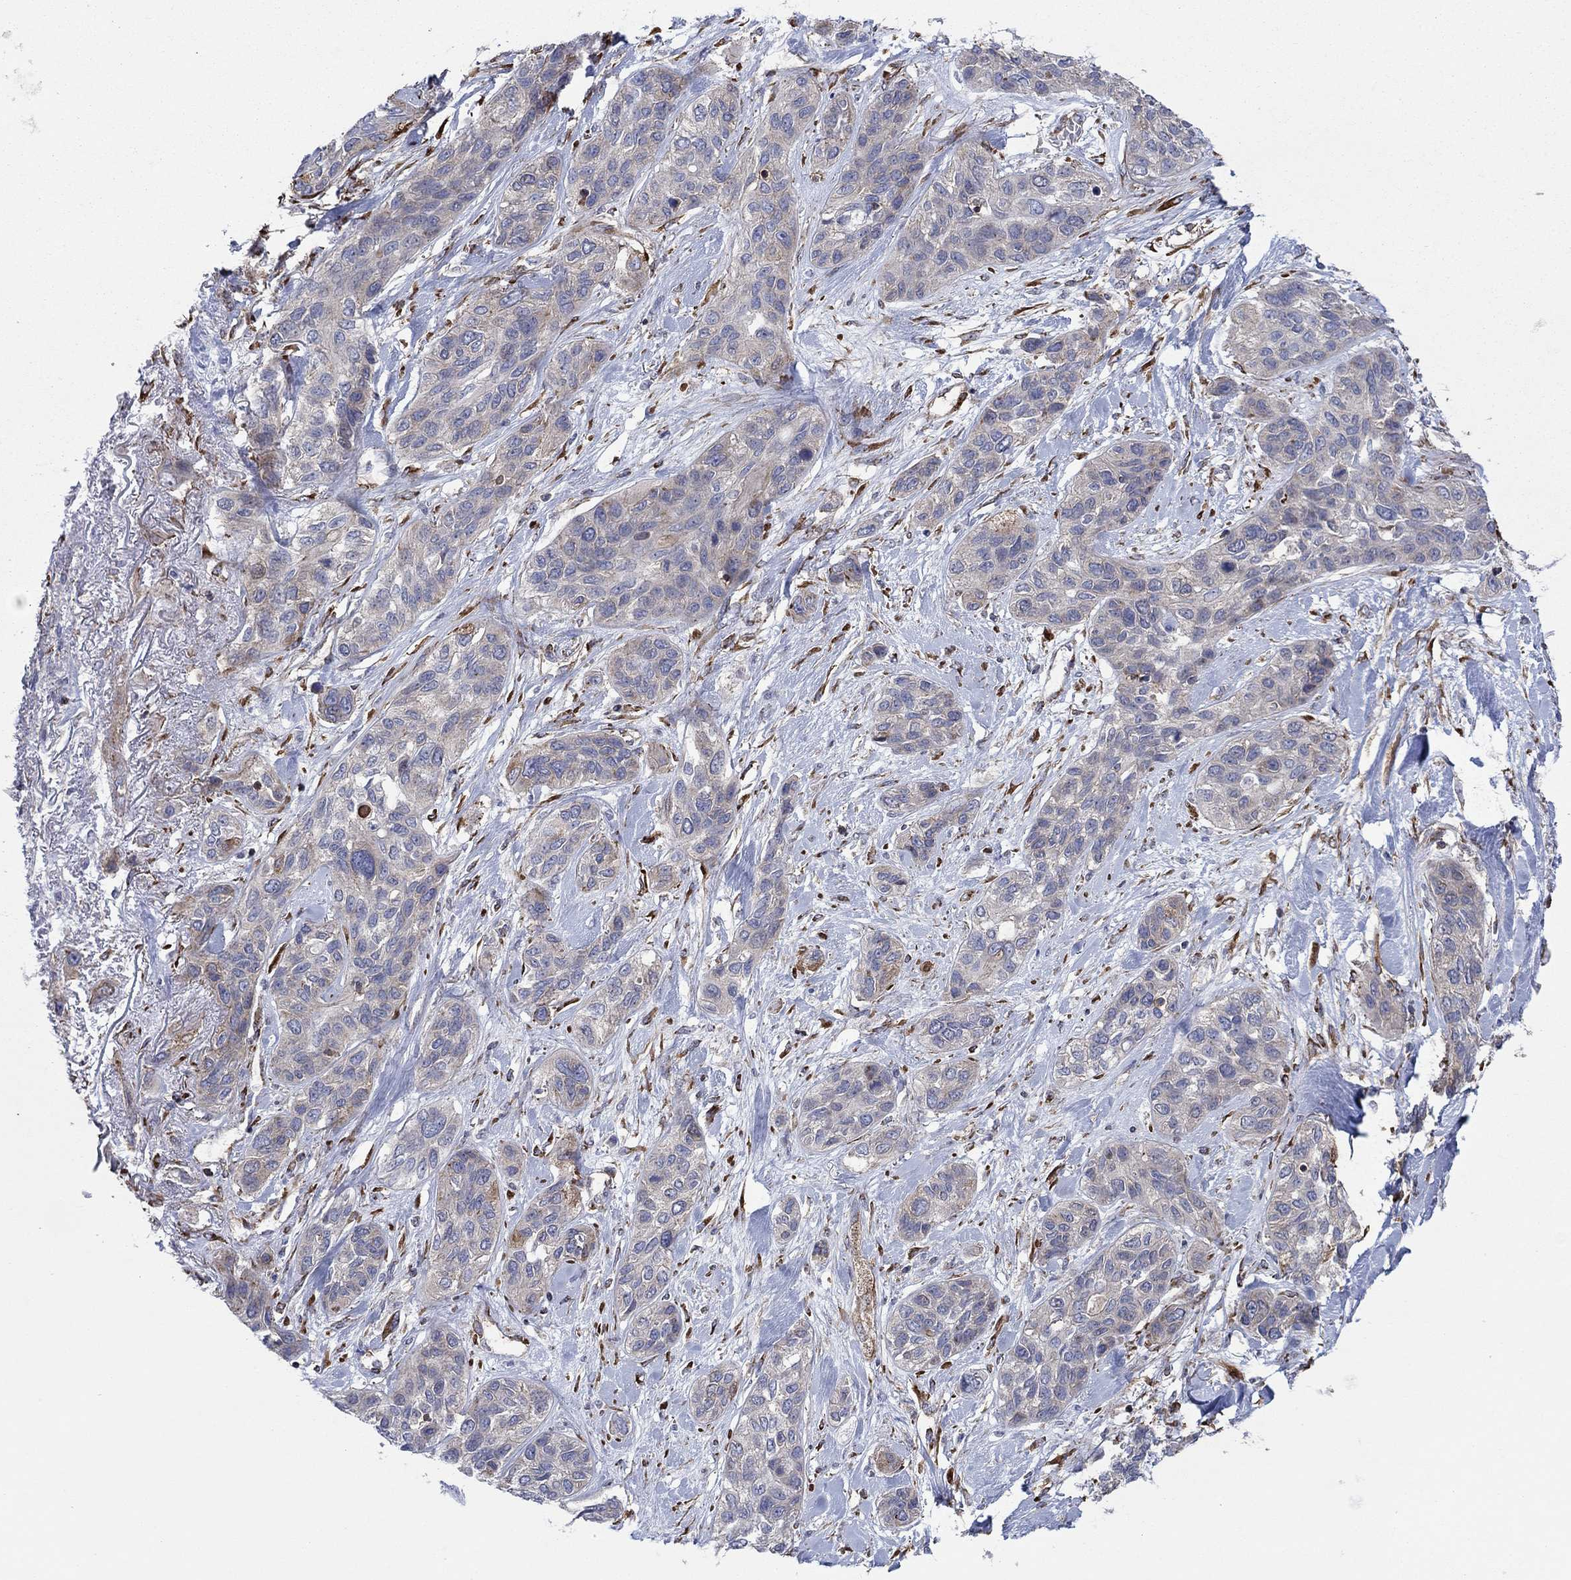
{"staining": {"intensity": "weak", "quantity": "<25%", "location": "cytoplasmic/membranous"}, "tissue": "lung cancer", "cell_type": "Tumor cells", "image_type": "cancer", "snomed": [{"axis": "morphology", "description": "Squamous cell carcinoma, NOS"}, {"axis": "topography", "description": "Lung"}], "caption": "Immunohistochemistry (IHC) photomicrograph of neoplastic tissue: lung cancer stained with DAB (3,3'-diaminobenzidine) displays no significant protein expression in tumor cells.", "gene": "PAG1", "patient": {"sex": "female", "age": 70}}